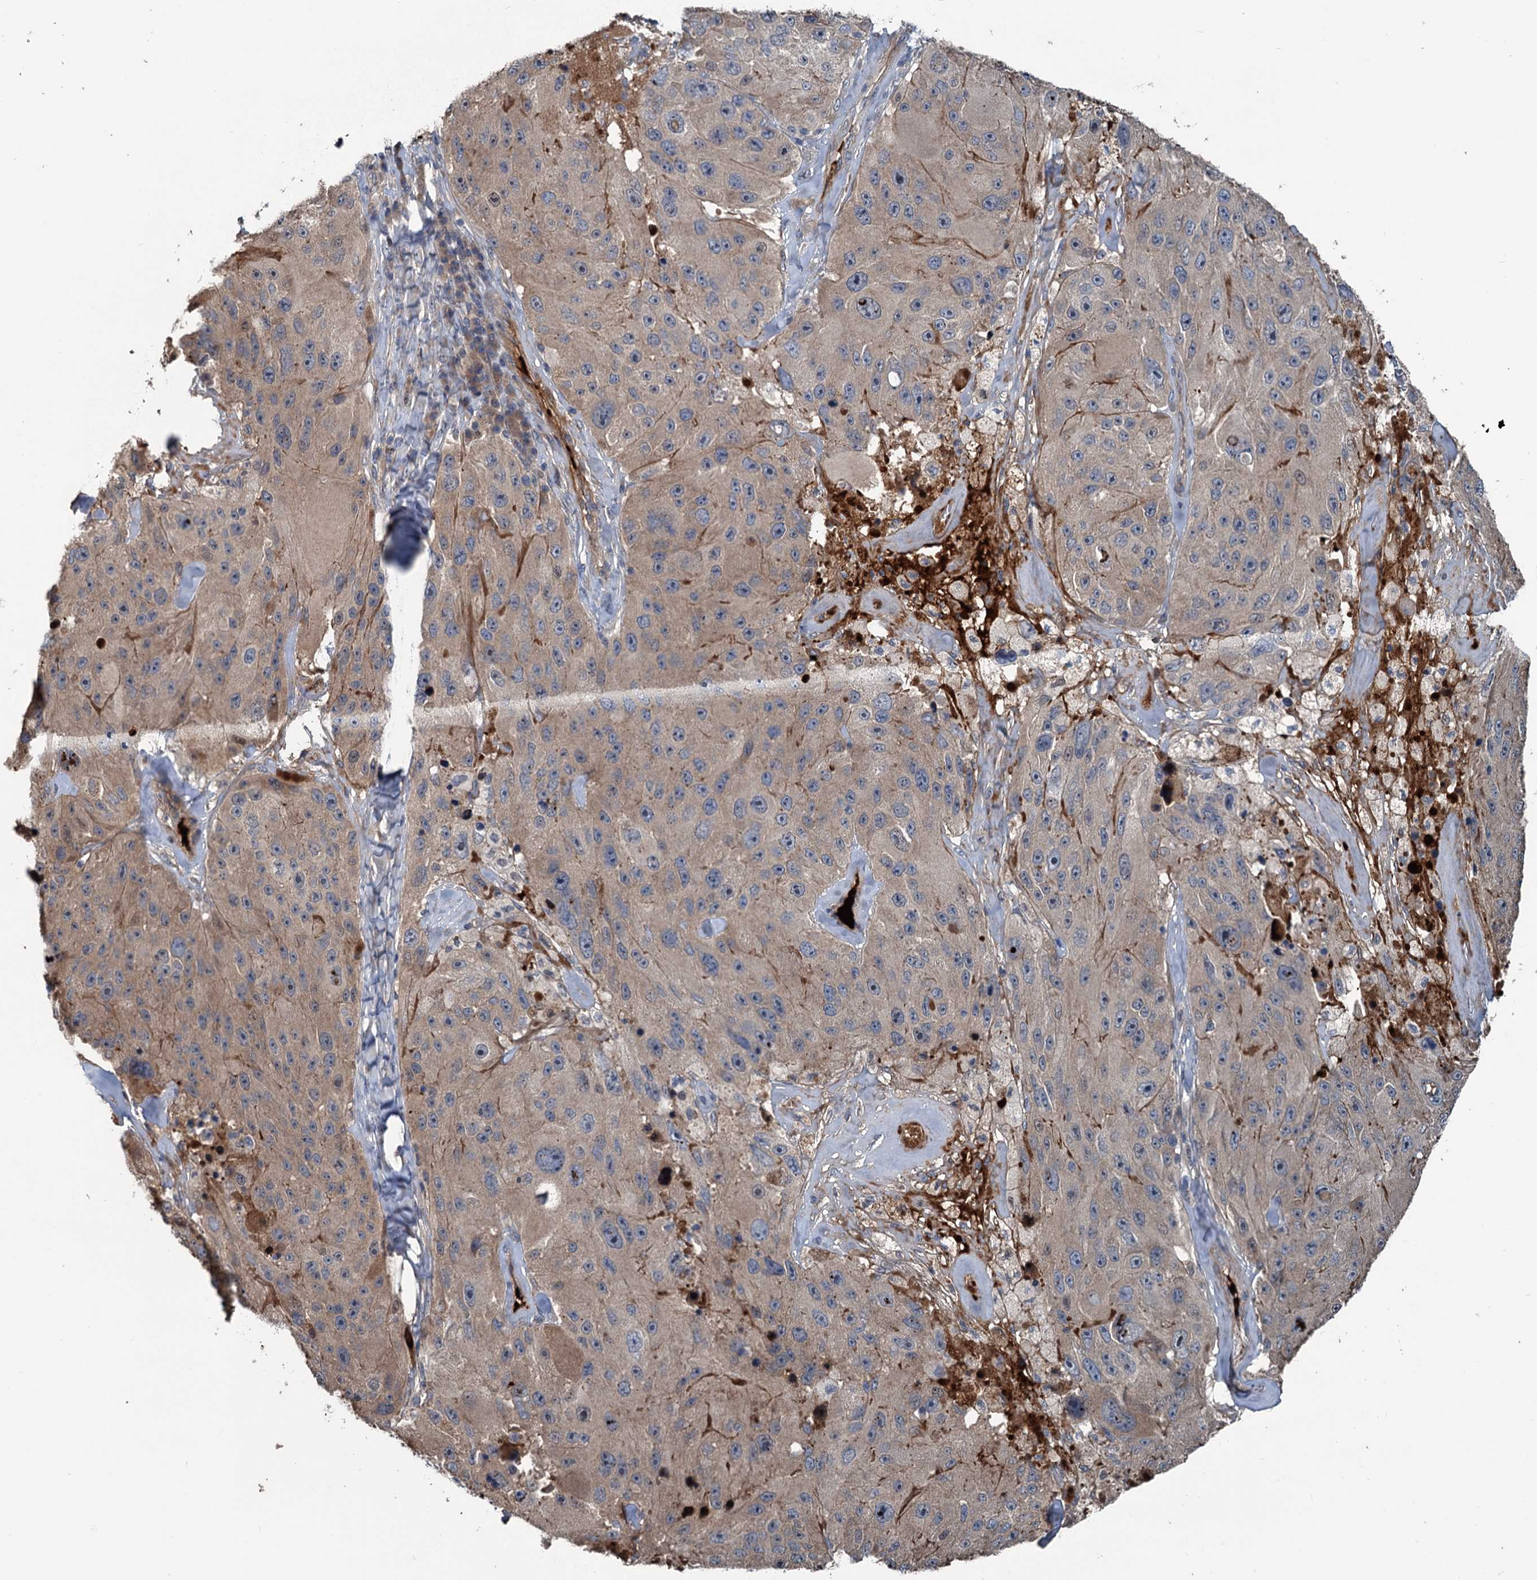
{"staining": {"intensity": "weak", "quantity": ">75%", "location": "cytoplasmic/membranous"}, "tissue": "melanoma", "cell_type": "Tumor cells", "image_type": "cancer", "snomed": [{"axis": "morphology", "description": "Malignant melanoma, Metastatic site"}, {"axis": "topography", "description": "Lymph node"}], "caption": "Protein expression analysis of malignant melanoma (metastatic site) displays weak cytoplasmic/membranous expression in about >75% of tumor cells. The staining was performed using DAB (3,3'-diaminobenzidine) to visualize the protein expression in brown, while the nuclei were stained in blue with hematoxylin (Magnification: 20x).", "gene": "TEDC1", "patient": {"sex": "male", "age": 62}}